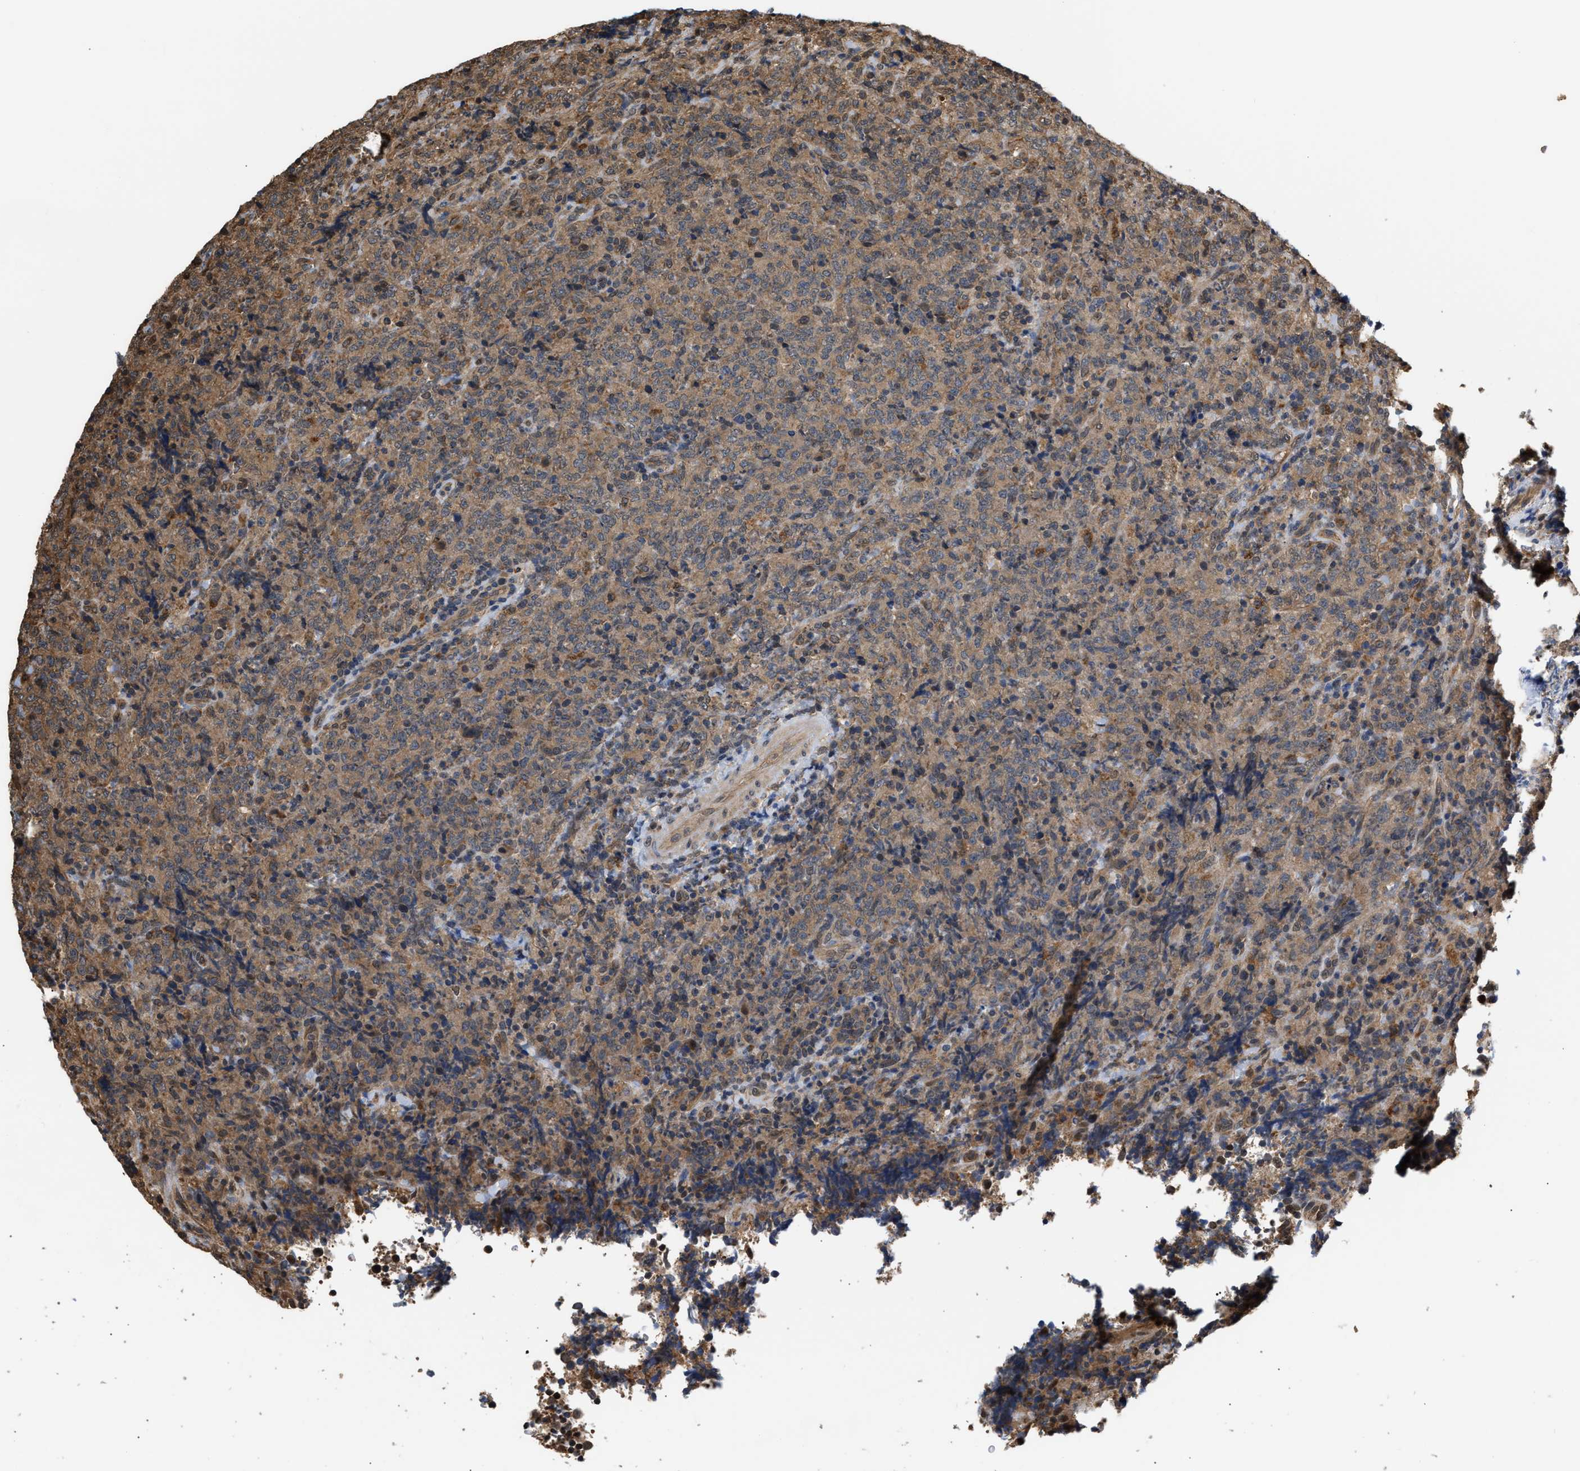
{"staining": {"intensity": "weak", "quantity": ">75%", "location": "cytoplasmic/membranous"}, "tissue": "lymphoma", "cell_type": "Tumor cells", "image_type": "cancer", "snomed": [{"axis": "morphology", "description": "Malignant lymphoma, non-Hodgkin's type, High grade"}, {"axis": "topography", "description": "Tonsil"}], "caption": "Lymphoma stained with a protein marker displays weak staining in tumor cells.", "gene": "SCAI", "patient": {"sex": "female", "age": 36}}